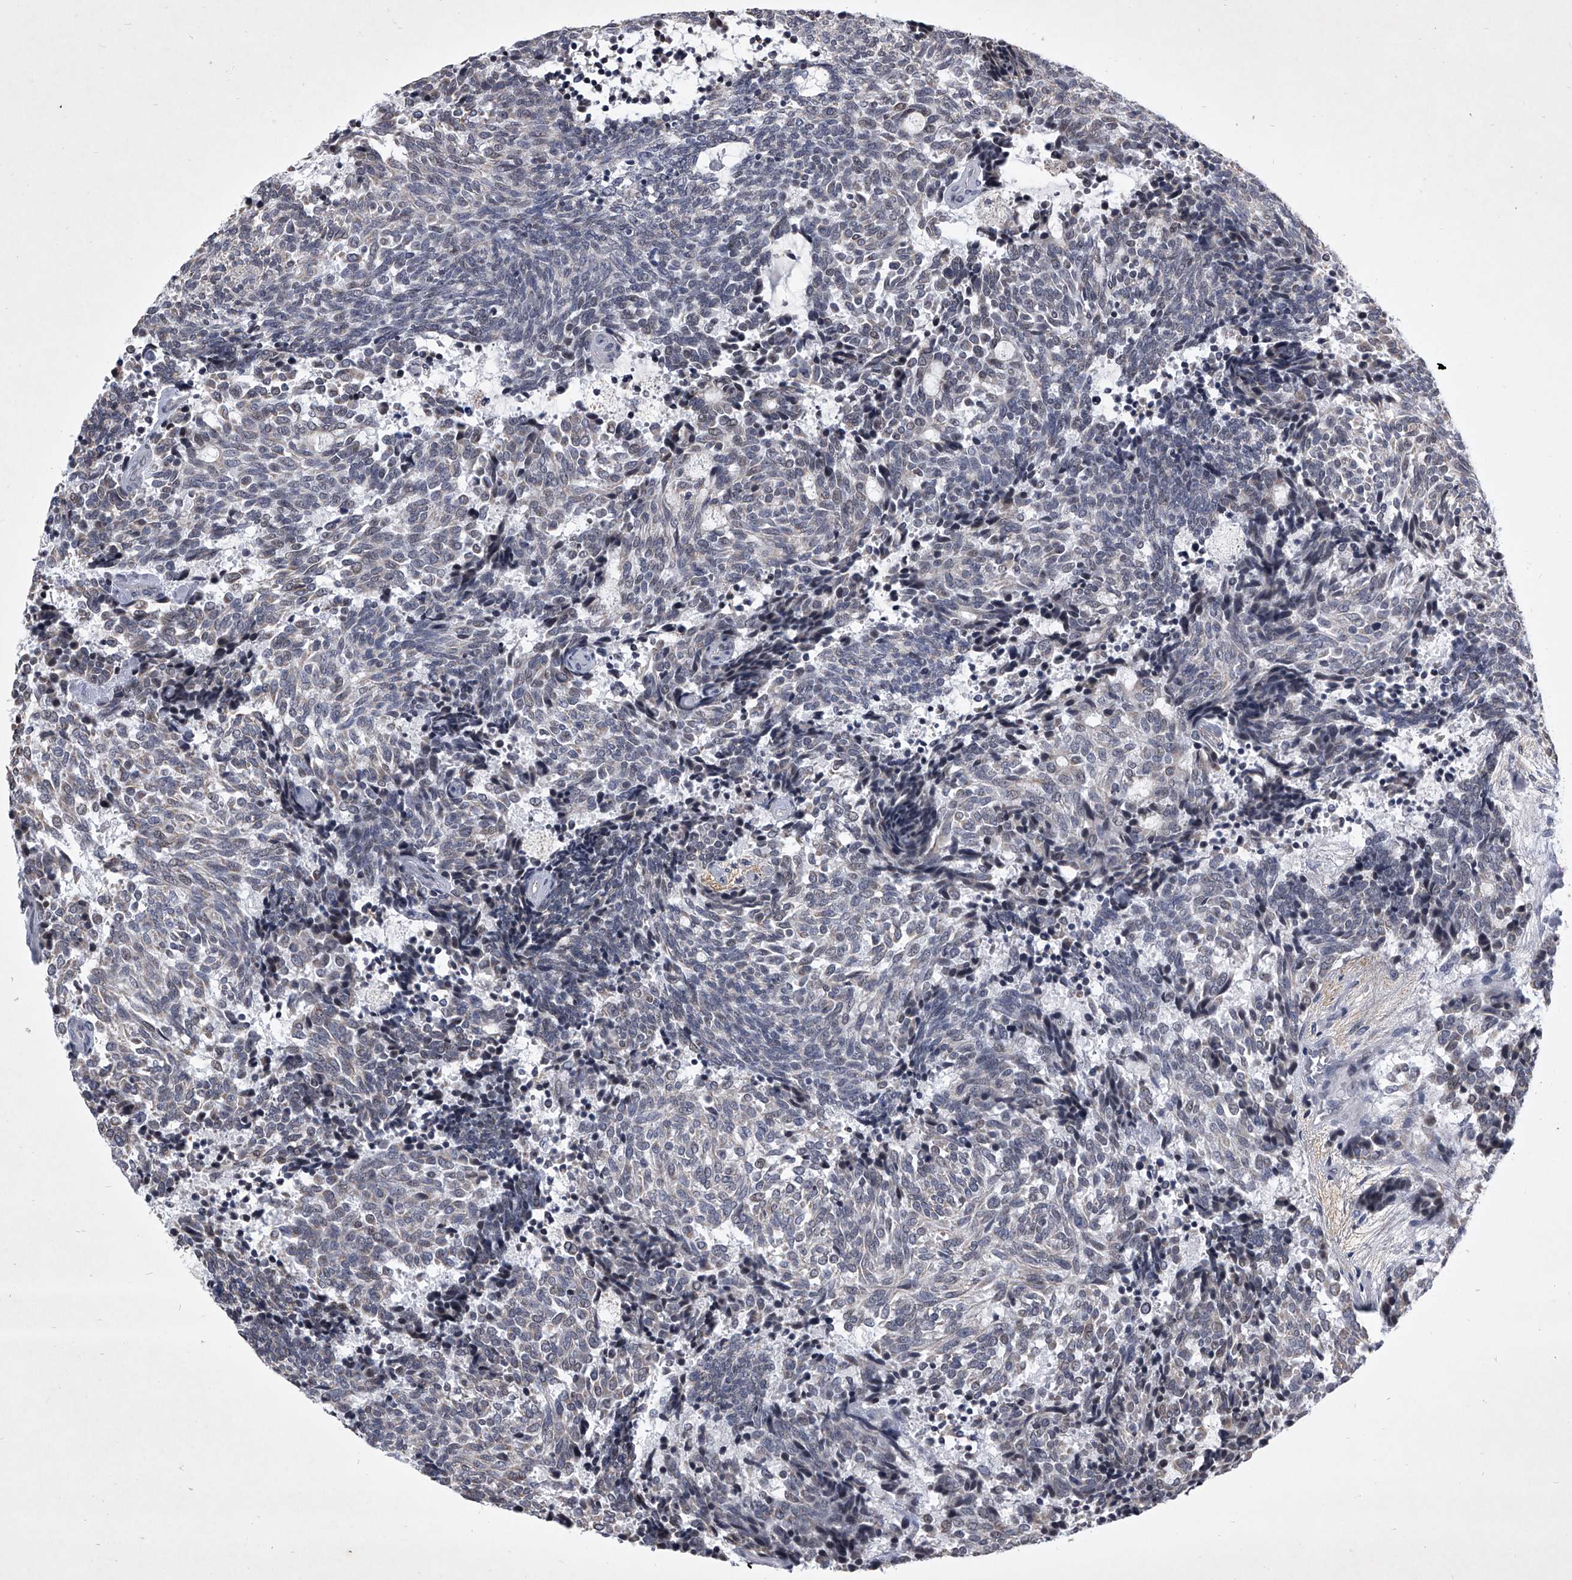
{"staining": {"intensity": "negative", "quantity": "none", "location": "none"}, "tissue": "carcinoid", "cell_type": "Tumor cells", "image_type": "cancer", "snomed": [{"axis": "morphology", "description": "Carcinoid, malignant, NOS"}, {"axis": "topography", "description": "Pancreas"}], "caption": "Malignant carcinoid was stained to show a protein in brown. There is no significant positivity in tumor cells. (Brightfield microscopy of DAB immunohistochemistry (IHC) at high magnification).", "gene": "ZNF76", "patient": {"sex": "female", "age": 54}}